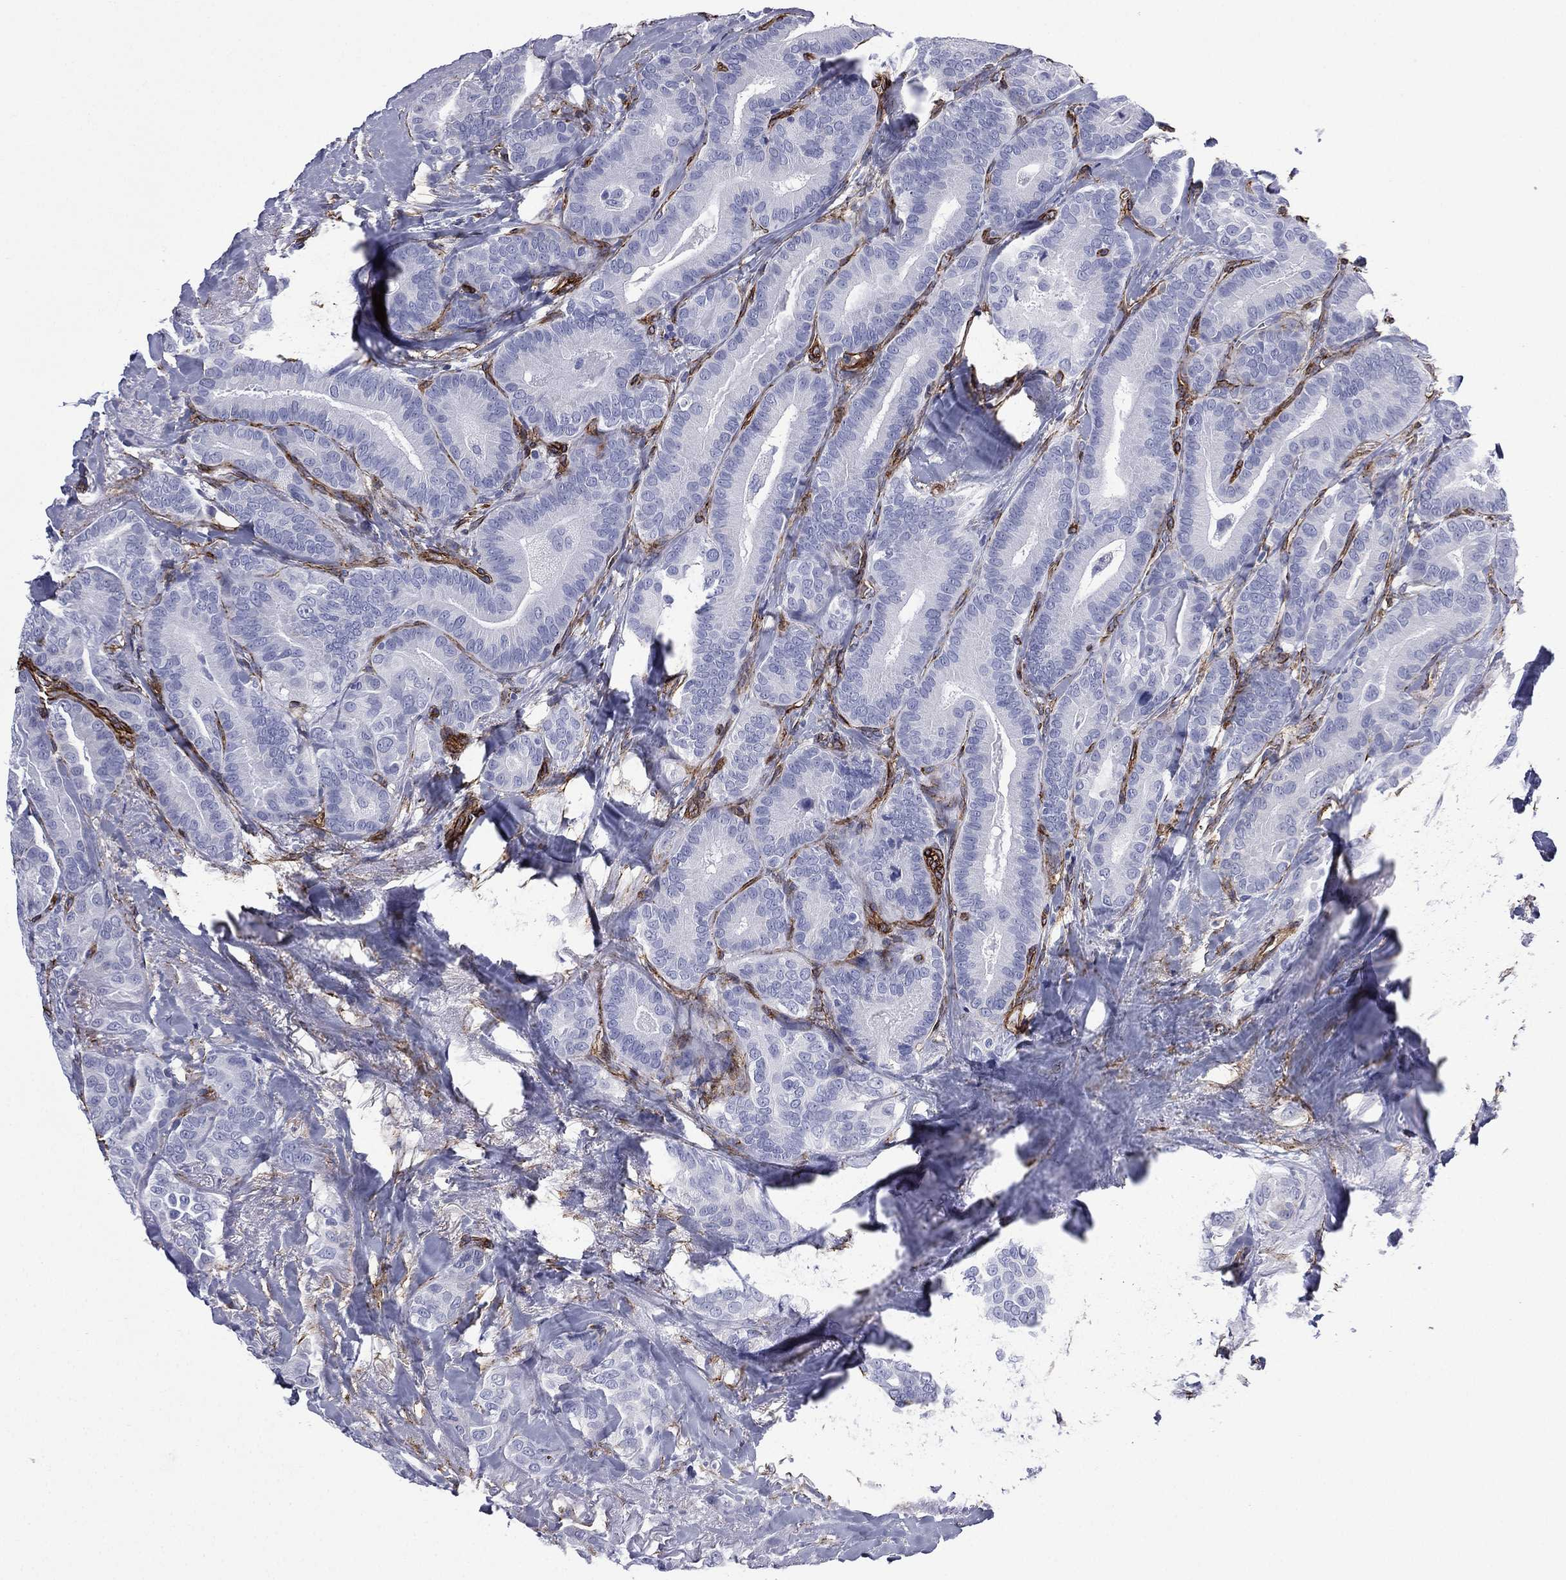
{"staining": {"intensity": "negative", "quantity": "none", "location": "none"}, "tissue": "thyroid cancer", "cell_type": "Tumor cells", "image_type": "cancer", "snomed": [{"axis": "morphology", "description": "Papillary adenocarcinoma, NOS"}, {"axis": "topography", "description": "Thyroid gland"}], "caption": "The histopathology image shows no significant staining in tumor cells of thyroid papillary adenocarcinoma.", "gene": "CAVIN3", "patient": {"sex": "male", "age": 61}}